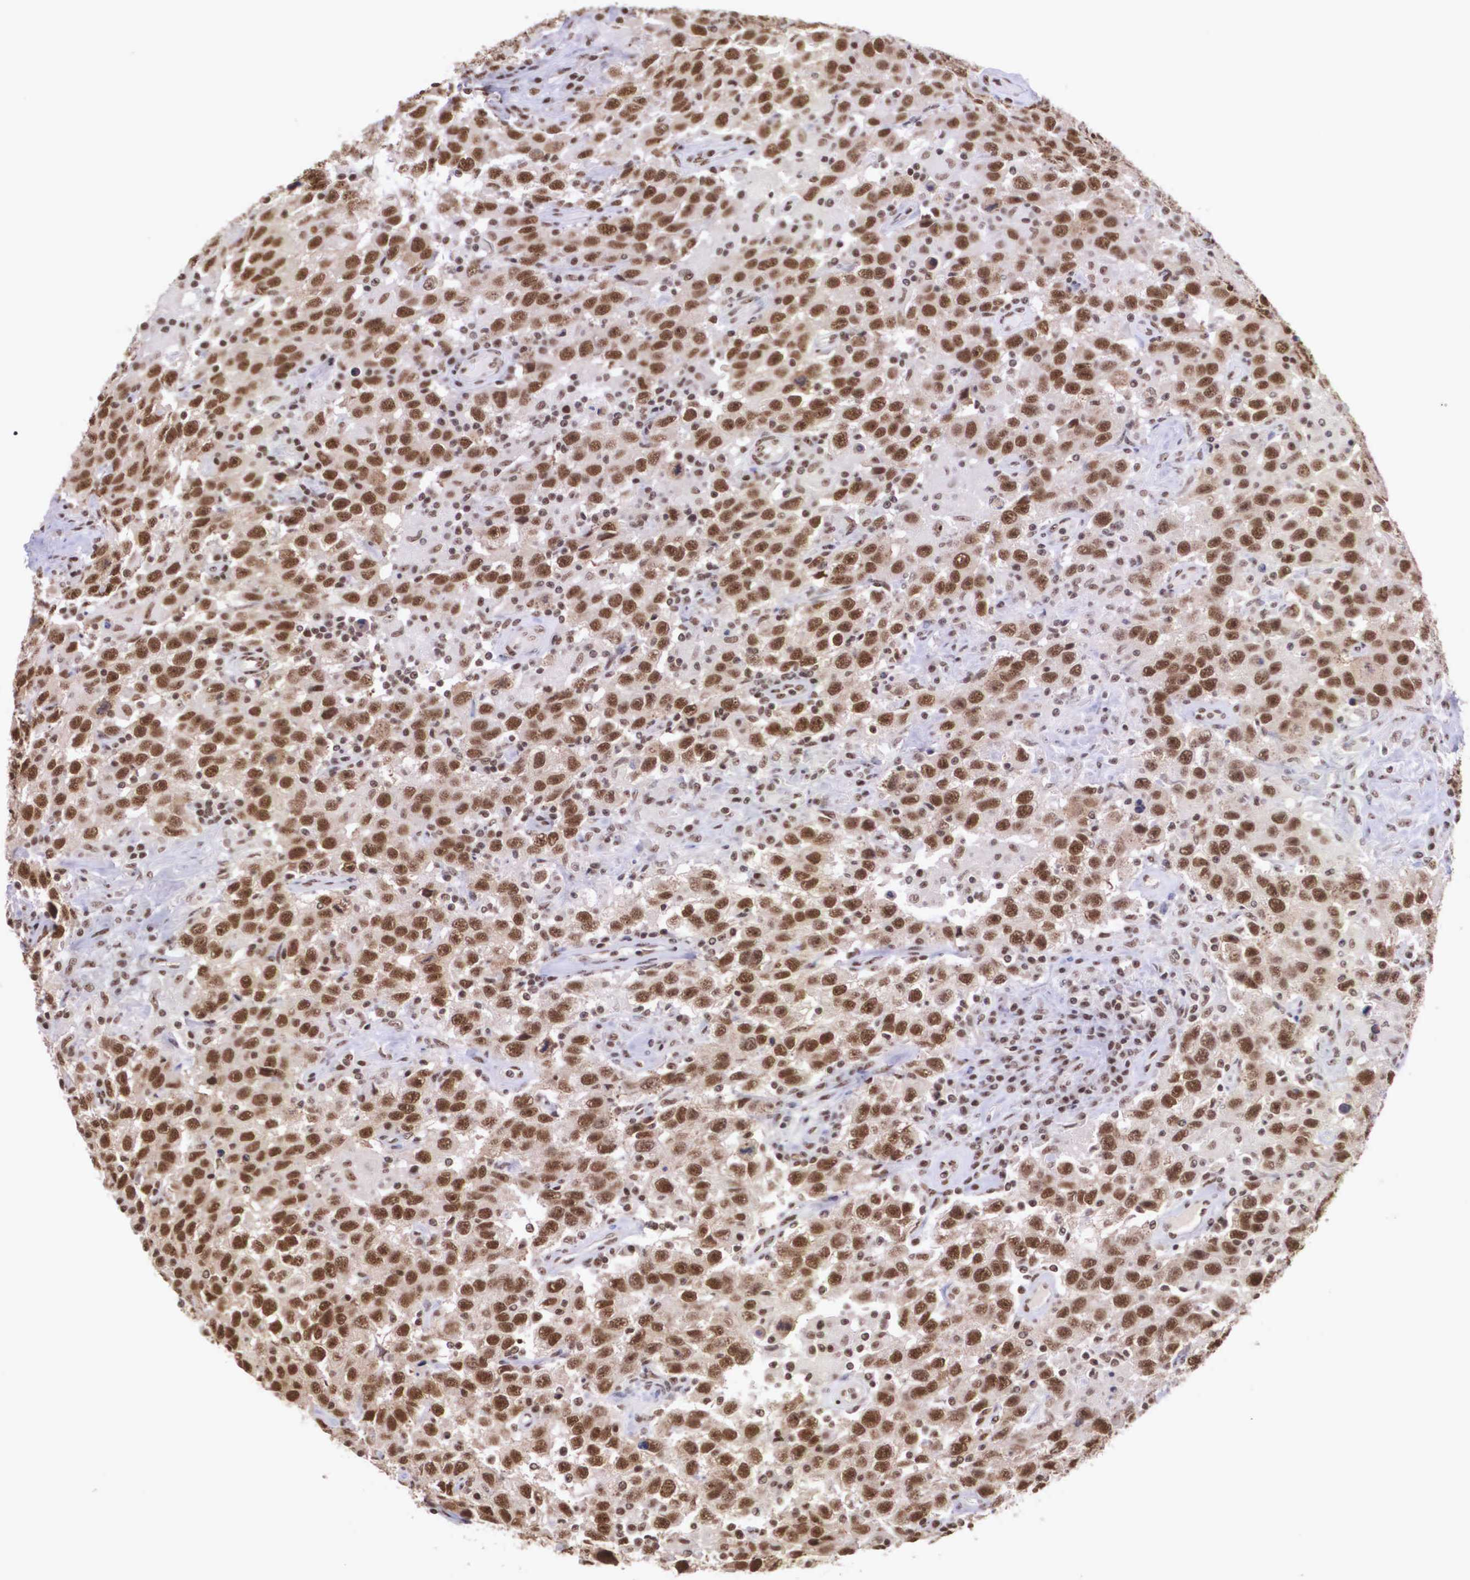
{"staining": {"intensity": "strong", "quantity": ">75%", "location": "cytoplasmic/membranous,nuclear"}, "tissue": "testis cancer", "cell_type": "Tumor cells", "image_type": "cancer", "snomed": [{"axis": "morphology", "description": "Seminoma, NOS"}, {"axis": "topography", "description": "Testis"}], "caption": "About >75% of tumor cells in testis cancer show strong cytoplasmic/membranous and nuclear protein expression as visualized by brown immunohistochemical staining.", "gene": "POLR2F", "patient": {"sex": "male", "age": 41}}